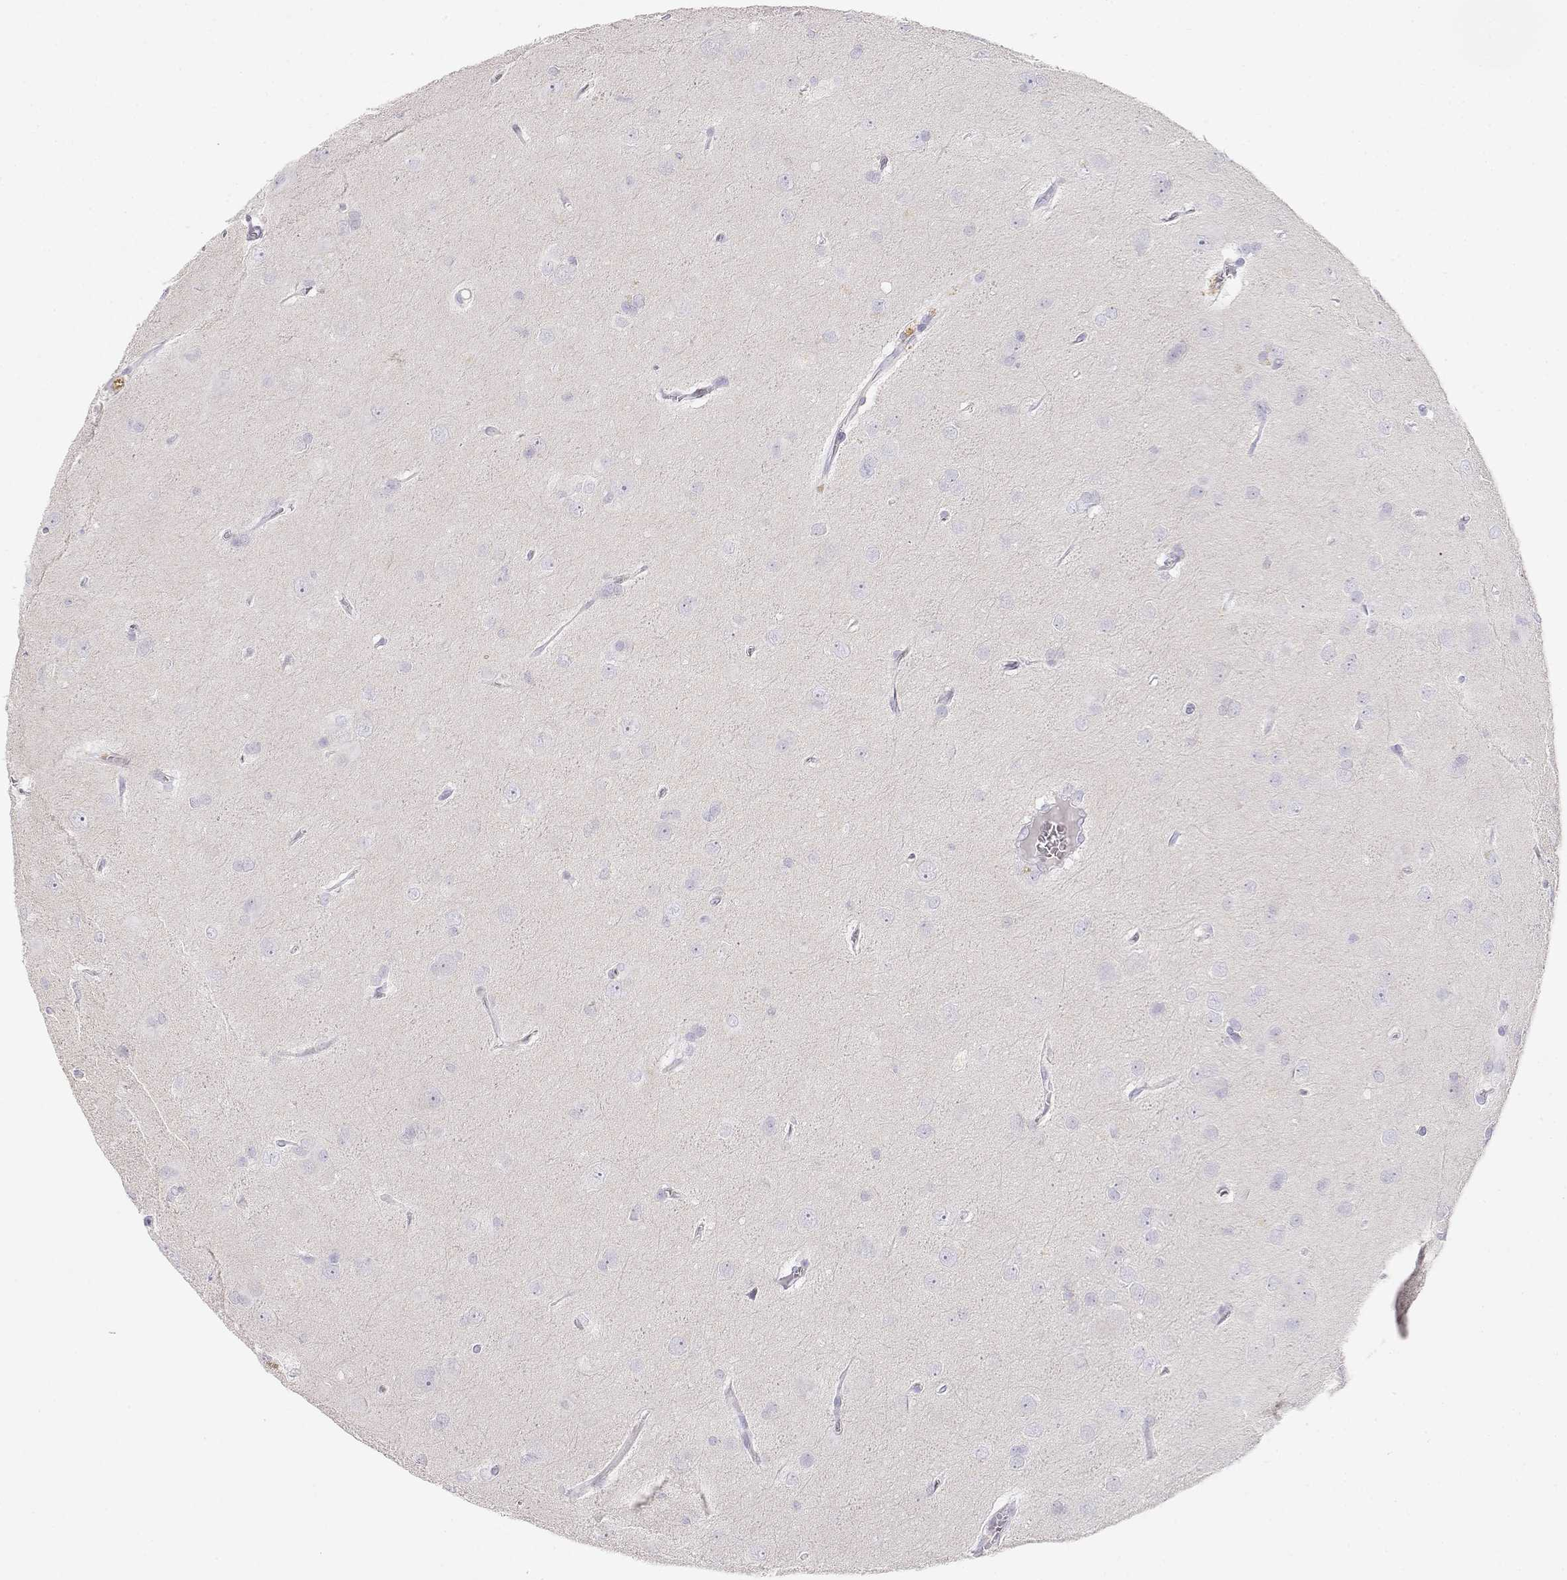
{"staining": {"intensity": "negative", "quantity": "none", "location": "none"}, "tissue": "glioma", "cell_type": "Tumor cells", "image_type": "cancer", "snomed": [{"axis": "morphology", "description": "Glioma, malignant, Low grade"}, {"axis": "topography", "description": "Brain"}], "caption": "A photomicrograph of malignant low-grade glioma stained for a protein displays no brown staining in tumor cells.", "gene": "GPR174", "patient": {"sex": "male", "age": 58}}